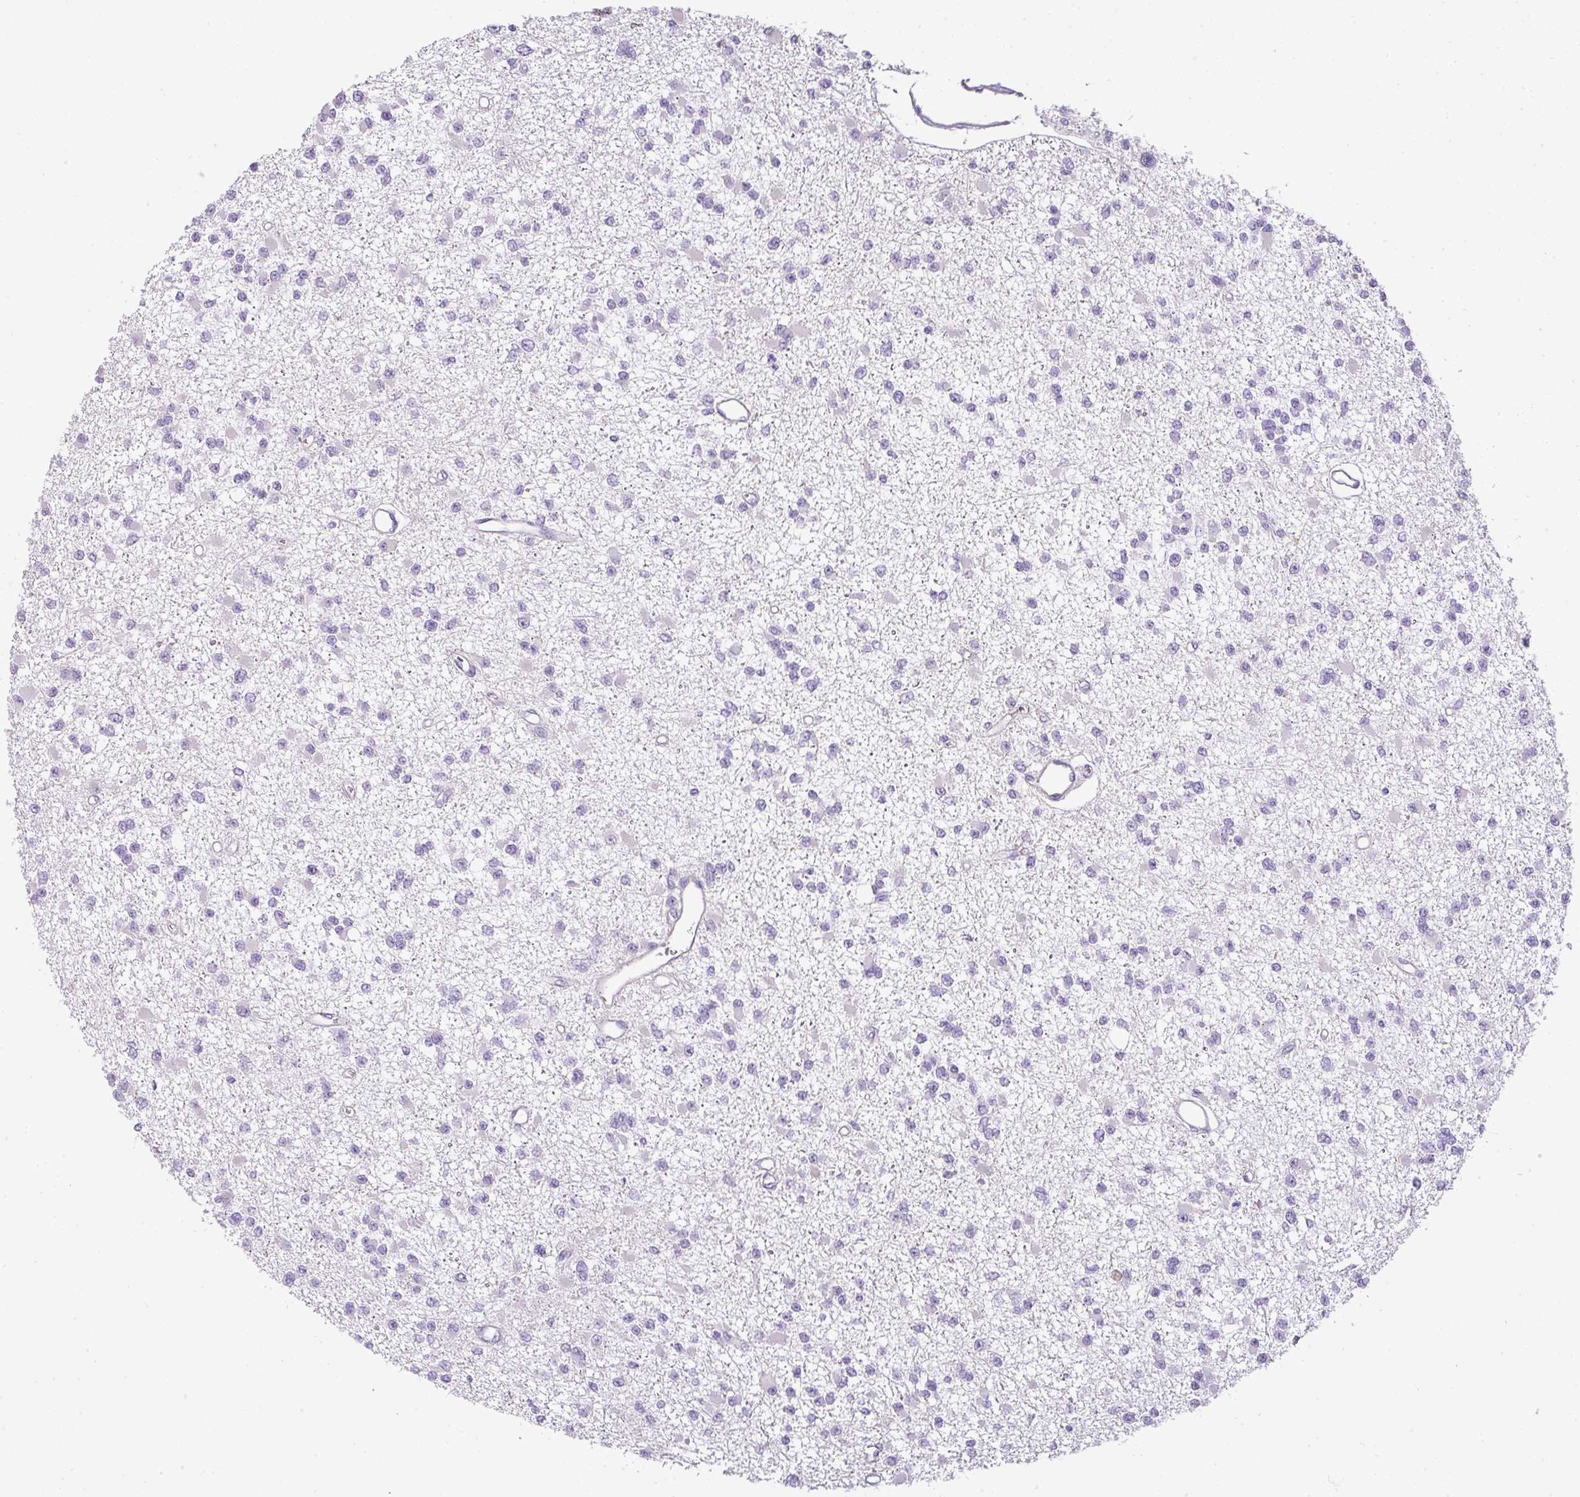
{"staining": {"intensity": "negative", "quantity": "none", "location": "none"}, "tissue": "glioma", "cell_type": "Tumor cells", "image_type": "cancer", "snomed": [{"axis": "morphology", "description": "Glioma, malignant, Low grade"}, {"axis": "topography", "description": "Brain"}], "caption": "Glioma was stained to show a protein in brown. There is no significant staining in tumor cells.", "gene": "RAX2", "patient": {"sex": "female", "age": 22}}